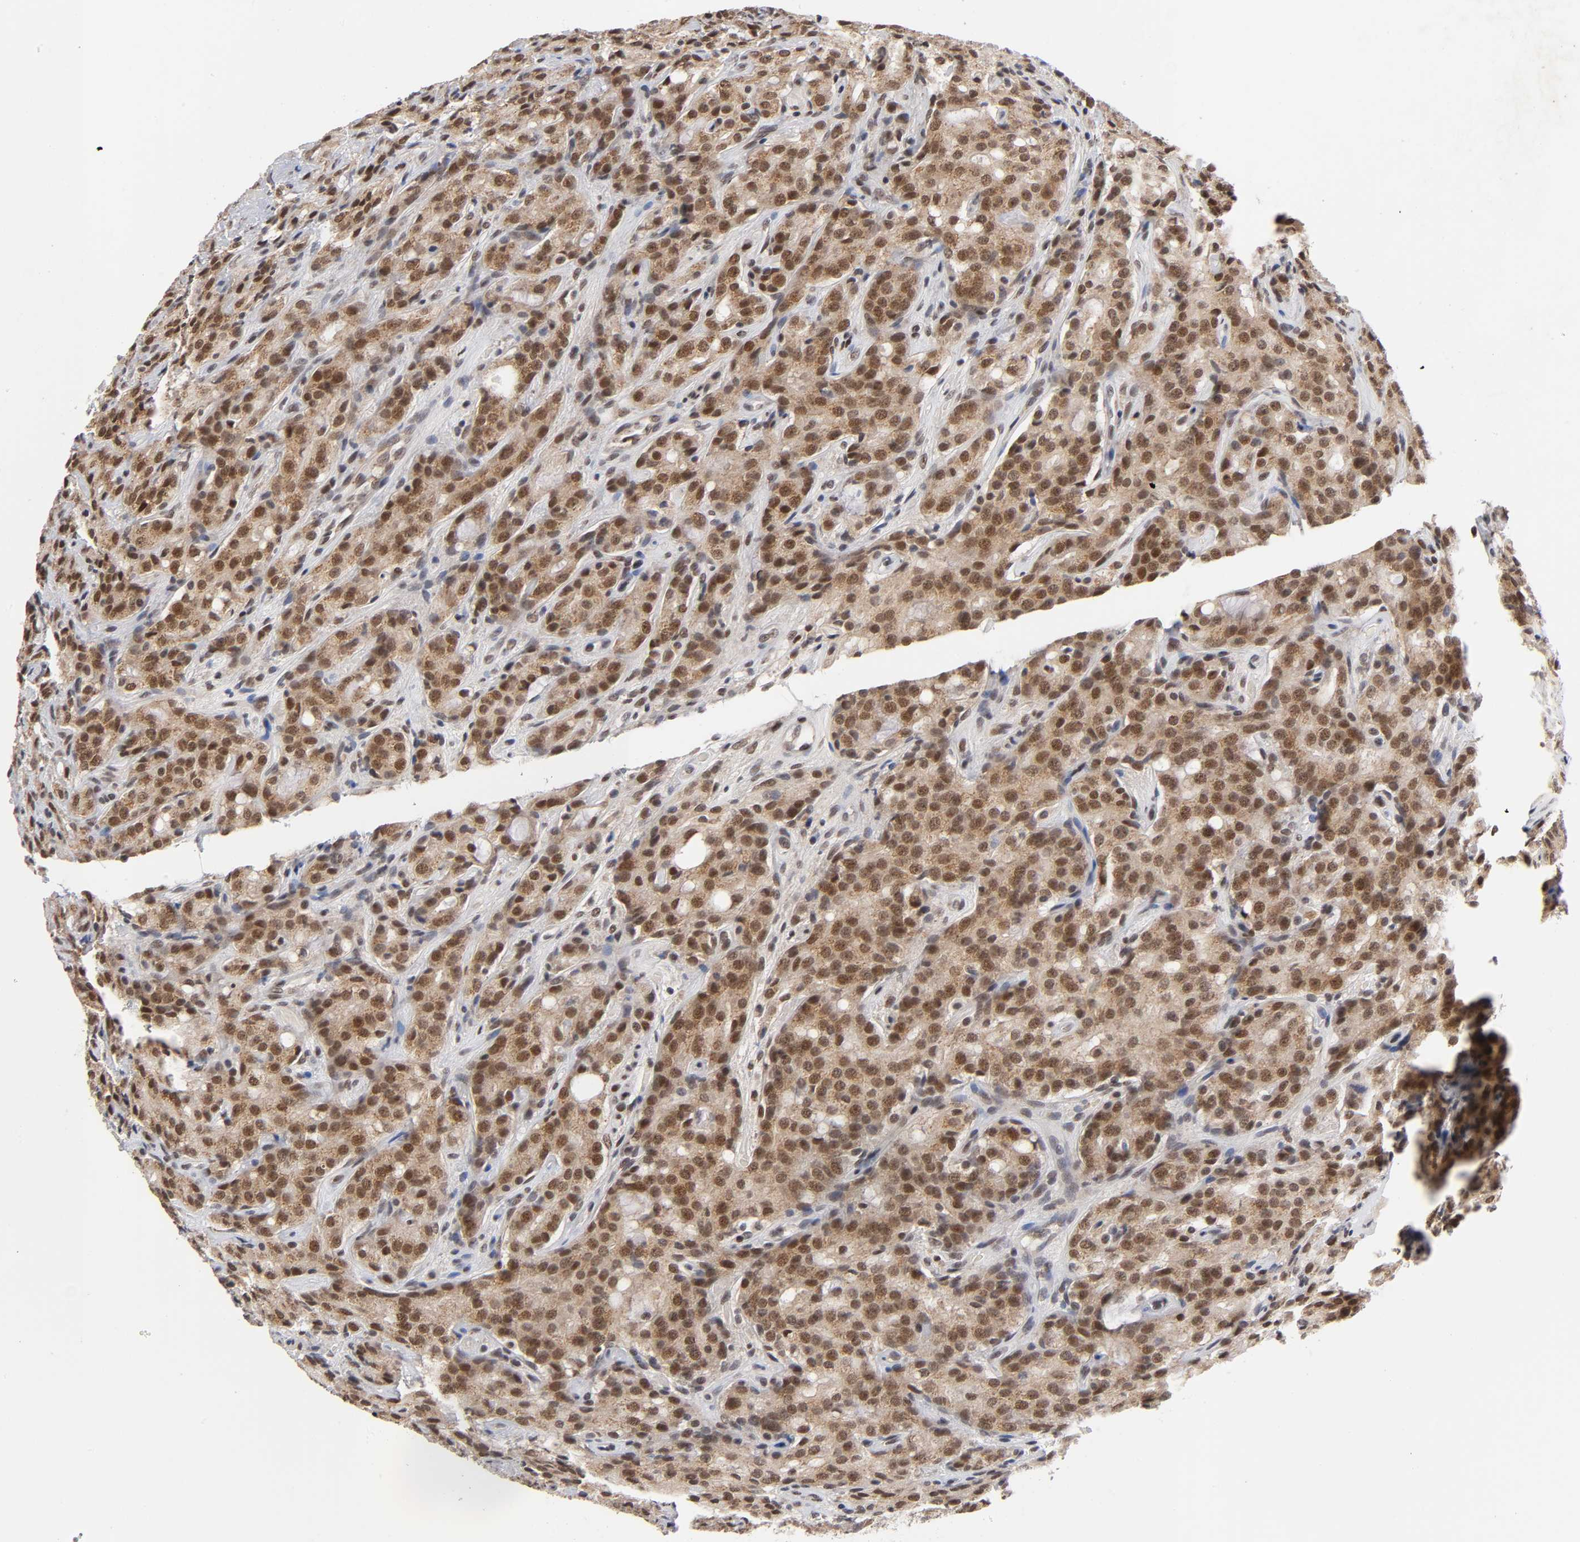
{"staining": {"intensity": "strong", "quantity": ">75%", "location": "cytoplasmic/membranous,nuclear"}, "tissue": "prostate cancer", "cell_type": "Tumor cells", "image_type": "cancer", "snomed": [{"axis": "morphology", "description": "Adenocarcinoma, High grade"}, {"axis": "topography", "description": "Prostate"}], "caption": "Brown immunohistochemical staining in human prostate high-grade adenocarcinoma reveals strong cytoplasmic/membranous and nuclear staining in approximately >75% of tumor cells.", "gene": "EP300", "patient": {"sex": "male", "age": 72}}